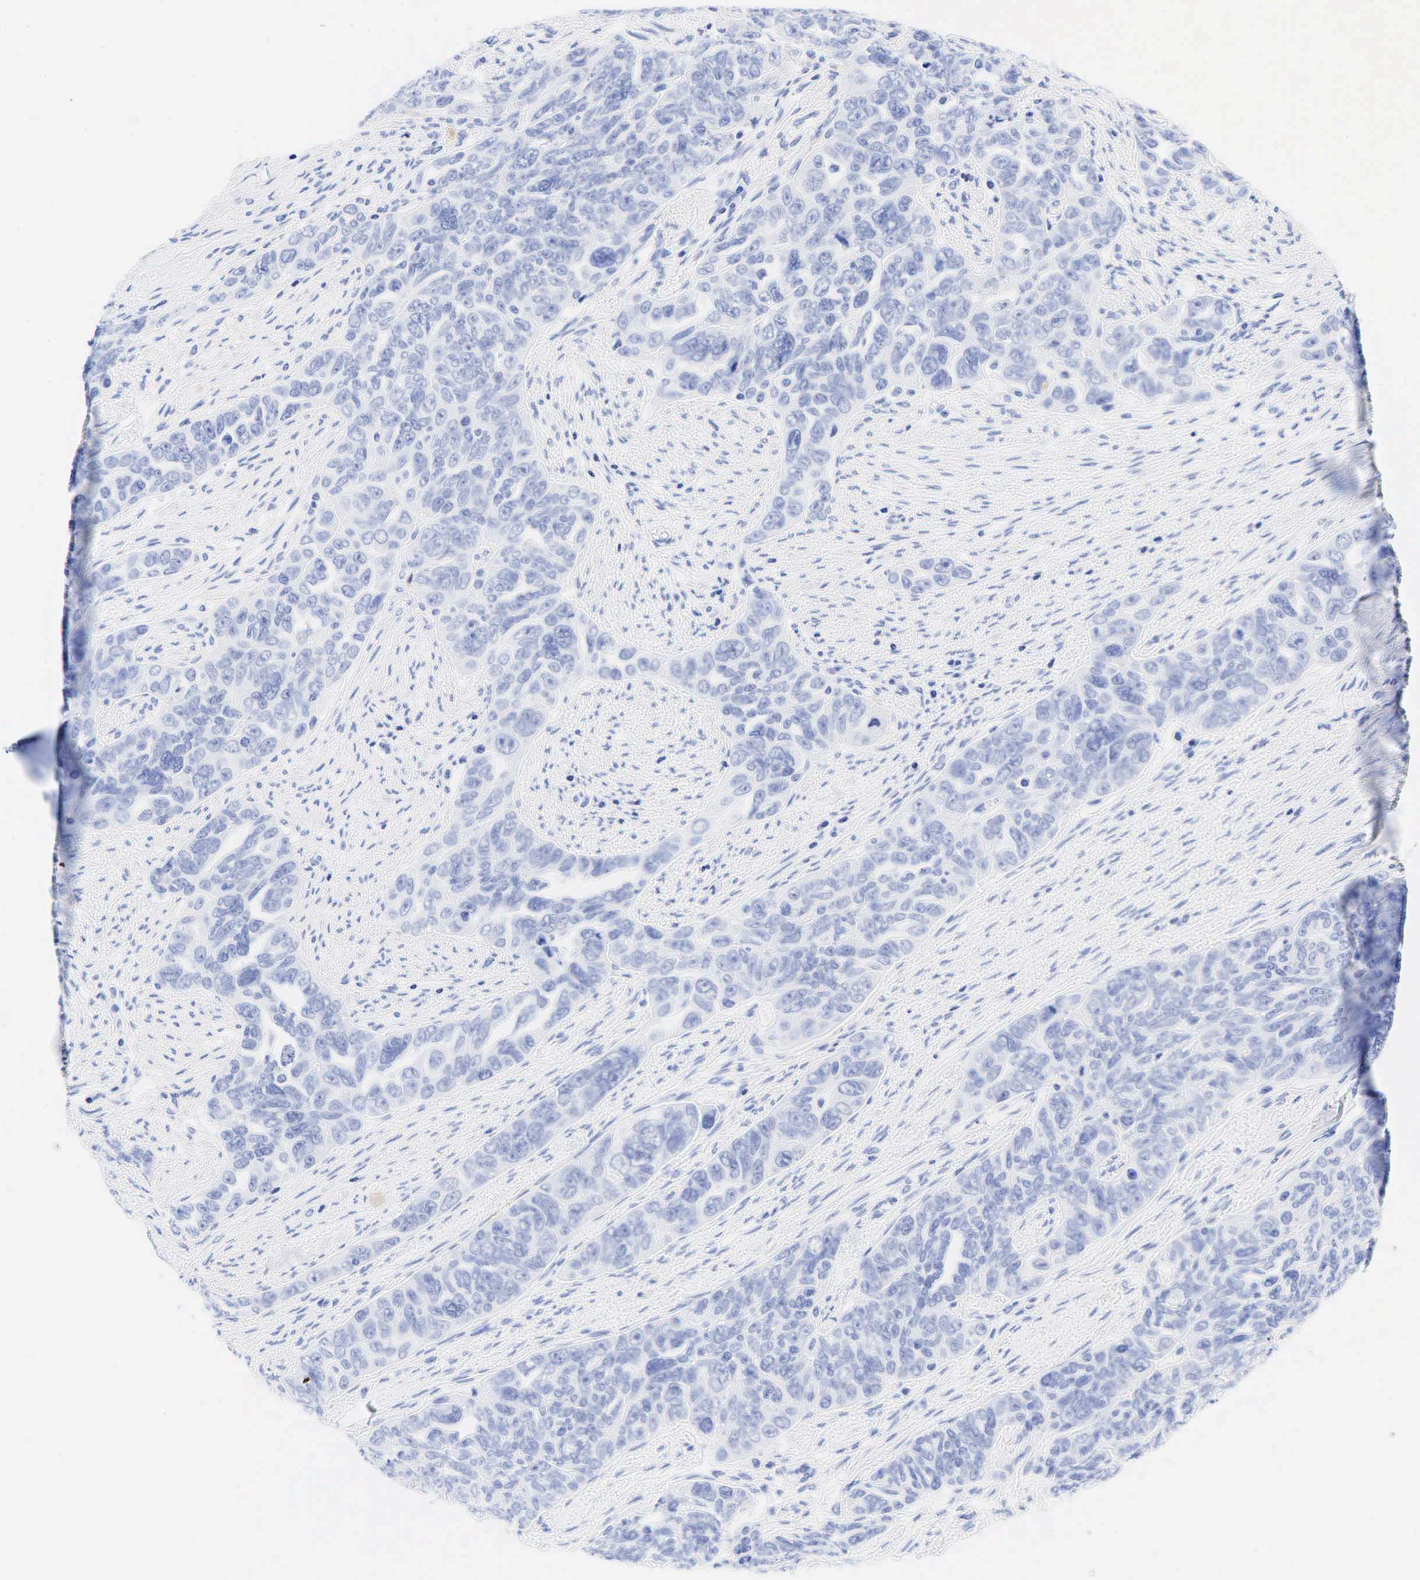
{"staining": {"intensity": "negative", "quantity": "none", "location": "none"}, "tissue": "ovarian cancer", "cell_type": "Tumor cells", "image_type": "cancer", "snomed": [{"axis": "morphology", "description": "Cystadenocarcinoma, serous, NOS"}, {"axis": "topography", "description": "Ovary"}], "caption": "The micrograph shows no staining of tumor cells in ovarian cancer.", "gene": "CEACAM5", "patient": {"sex": "female", "age": 63}}